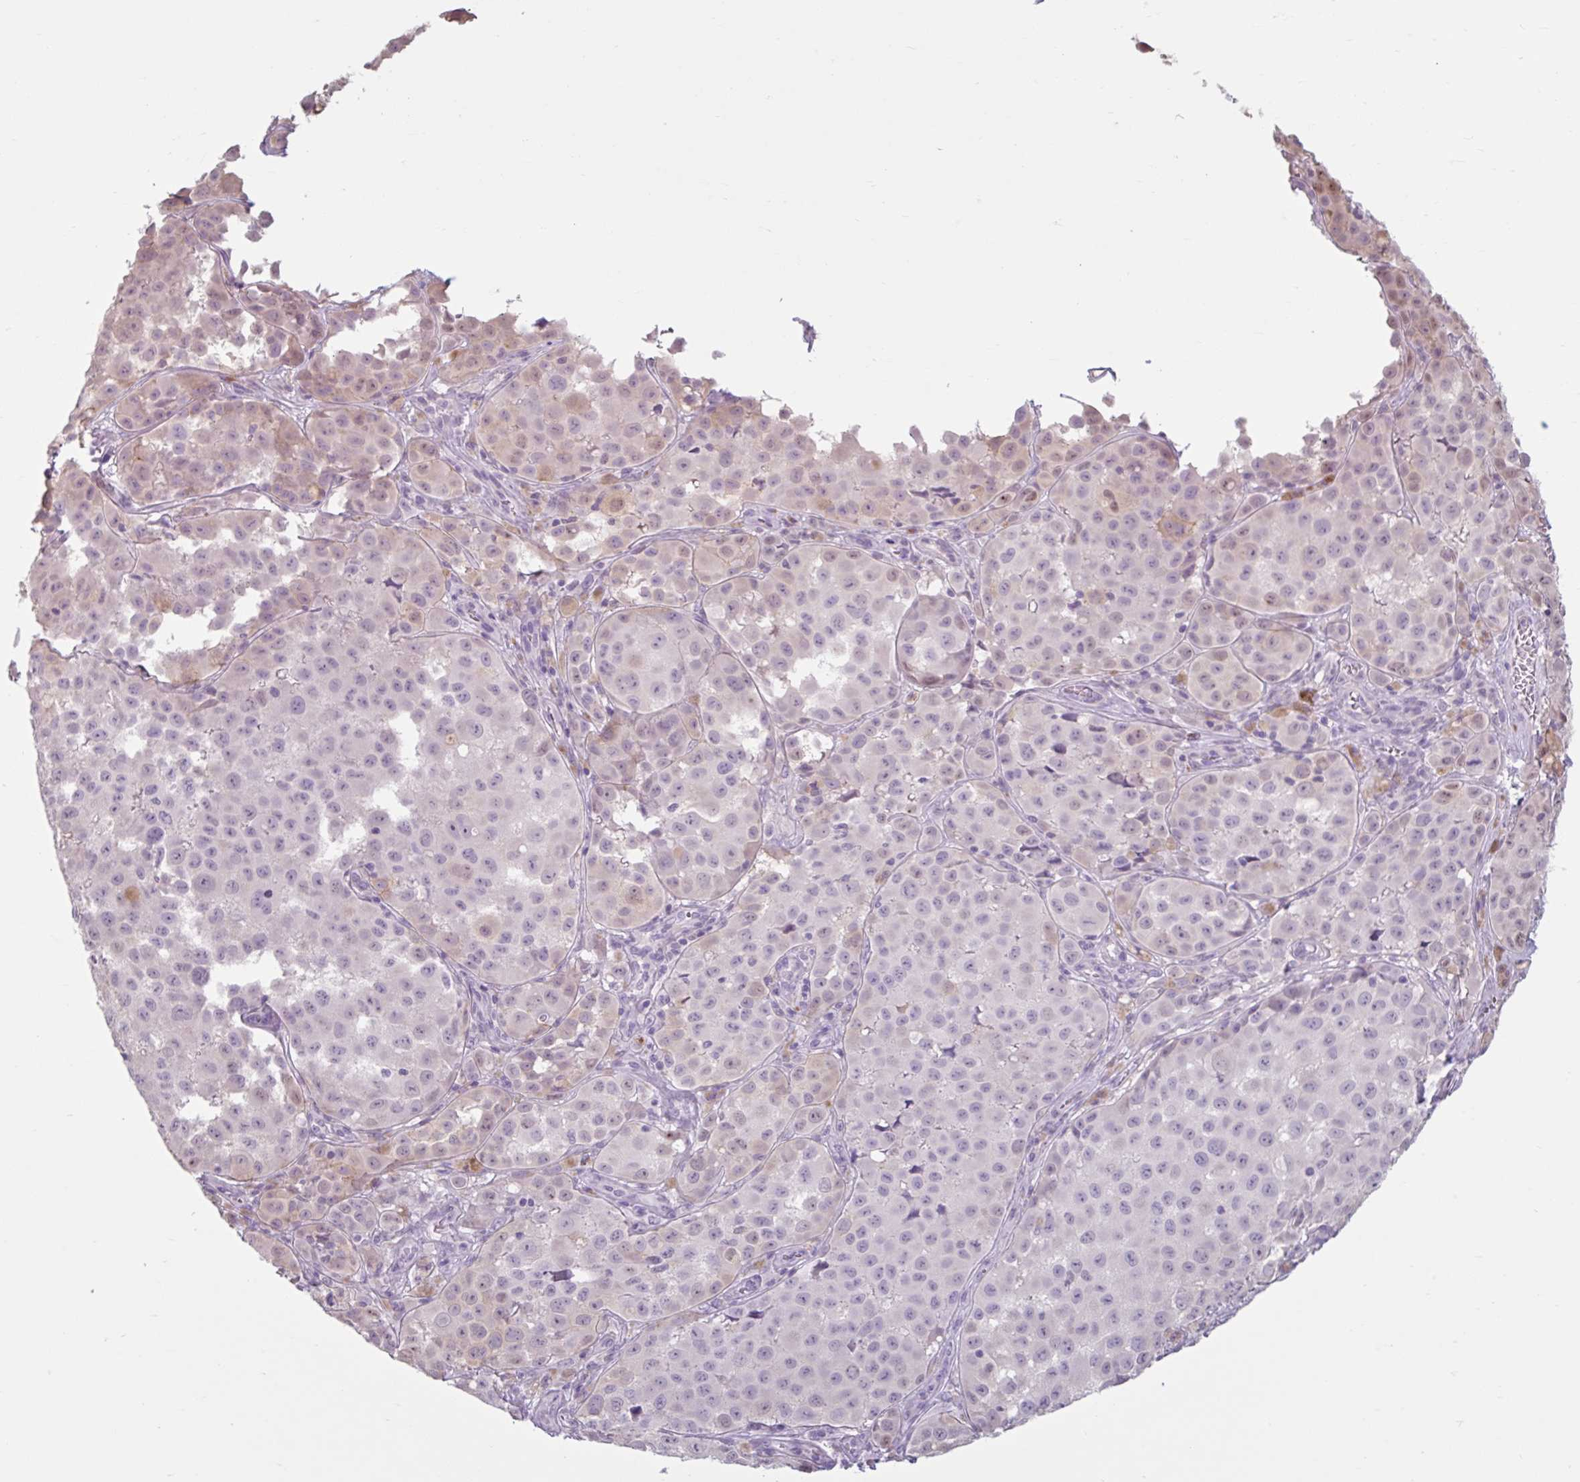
{"staining": {"intensity": "weak", "quantity": "<25%", "location": "cytoplasmic/membranous"}, "tissue": "melanoma", "cell_type": "Tumor cells", "image_type": "cancer", "snomed": [{"axis": "morphology", "description": "Malignant melanoma, NOS"}, {"axis": "topography", "description": "Skin"}], "caption": "The histopathology image shows no staining of tumor cells in malignant melanoma.", "gene": "CDH19", "patient": {"sex": "male", "age": 64}}